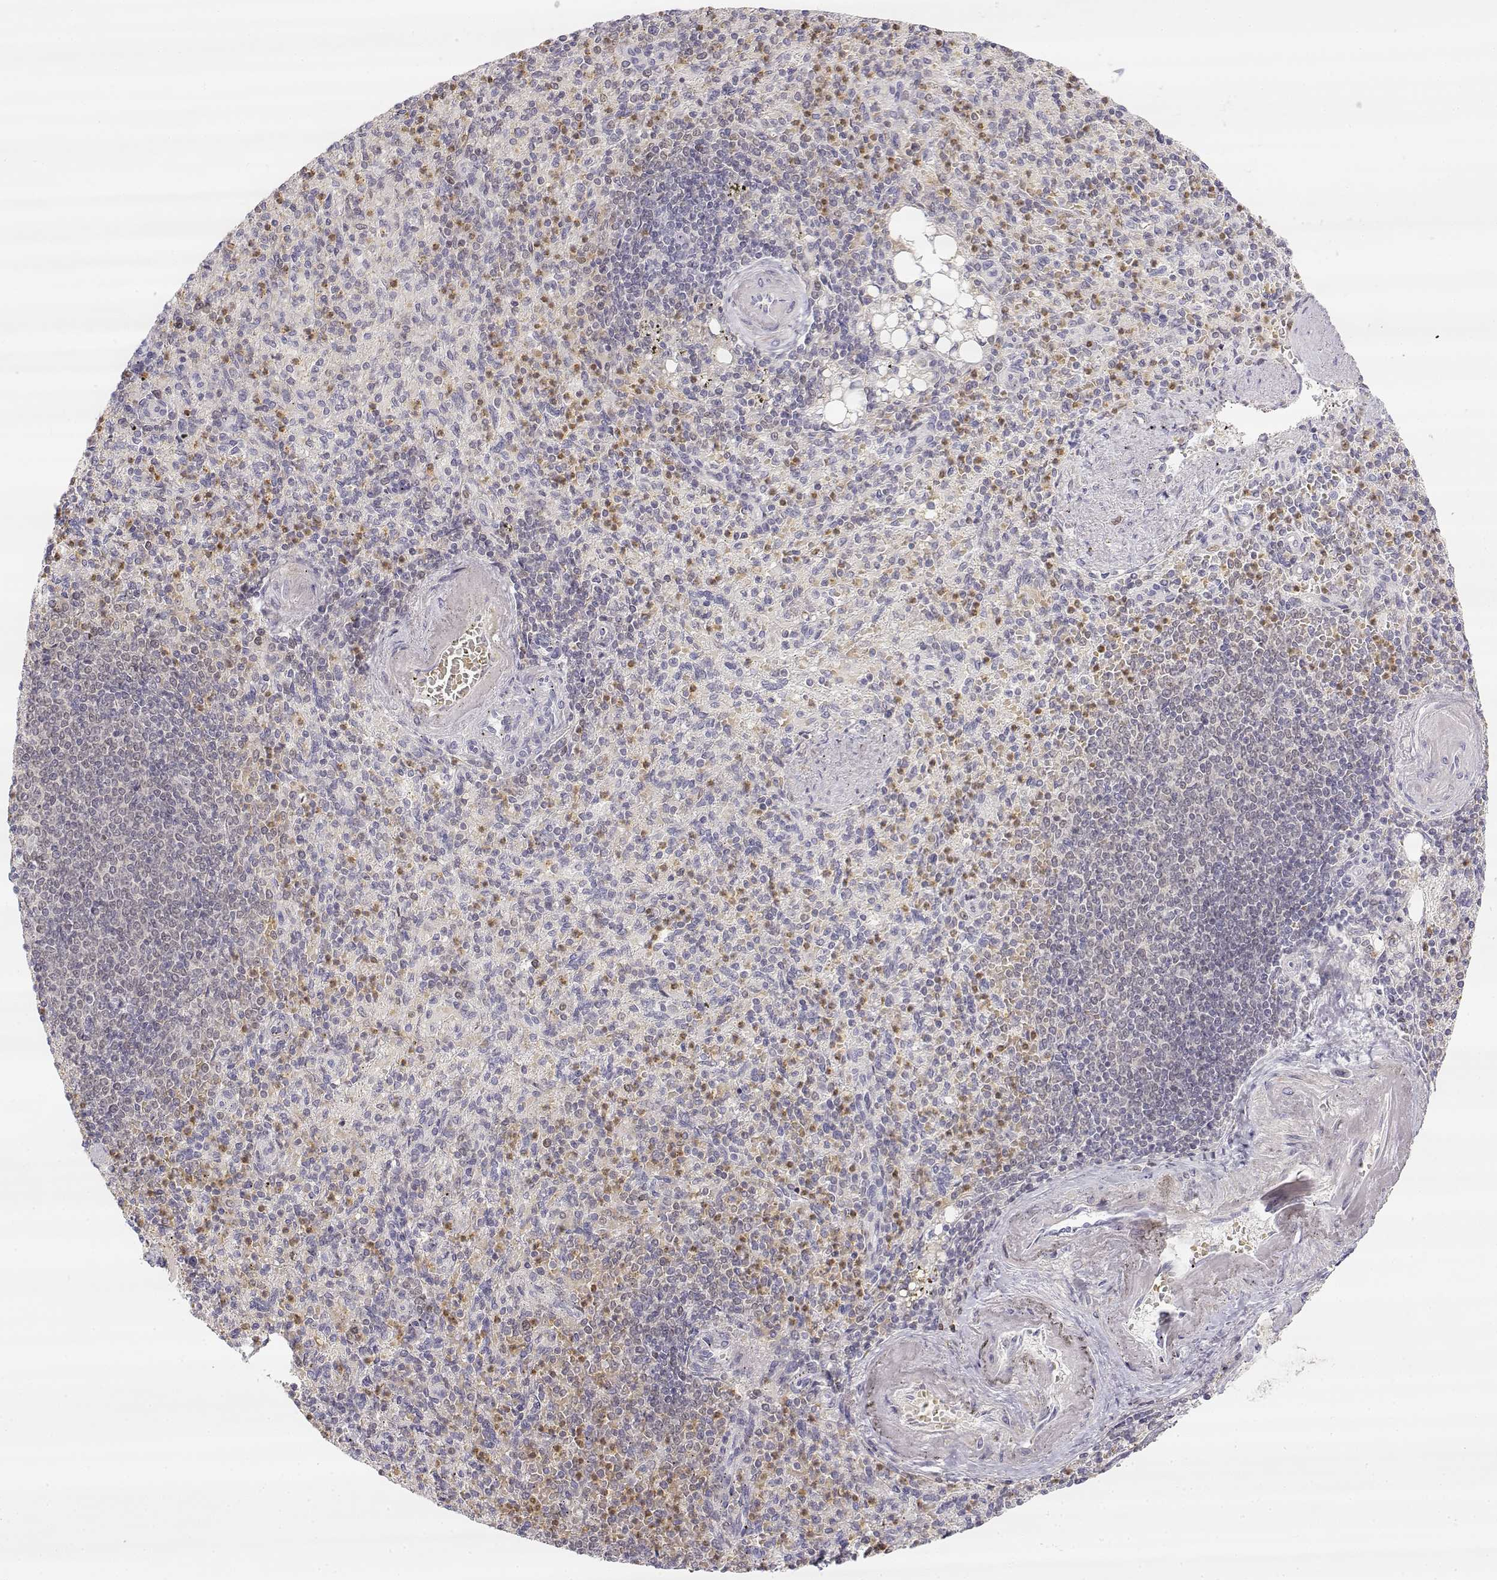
{"staining": {"intensity": "weak", "quantity": "<25%", "location": "cytoplasmic/membranous"}, "tissue": "spleen", "cell_type": "Cells in red pulp", "image_type": "normal", "snomed": [{"axis": "morphology", "description": "Normal tissue, NOS"}, {"axis": "topography", "description": "Spleen"}], "caption": "The image shows no staining of cells in red pulp in benign spleen.", "gene": "GLIPR1L2", "patient": {"sex": "female", "age": 74}}